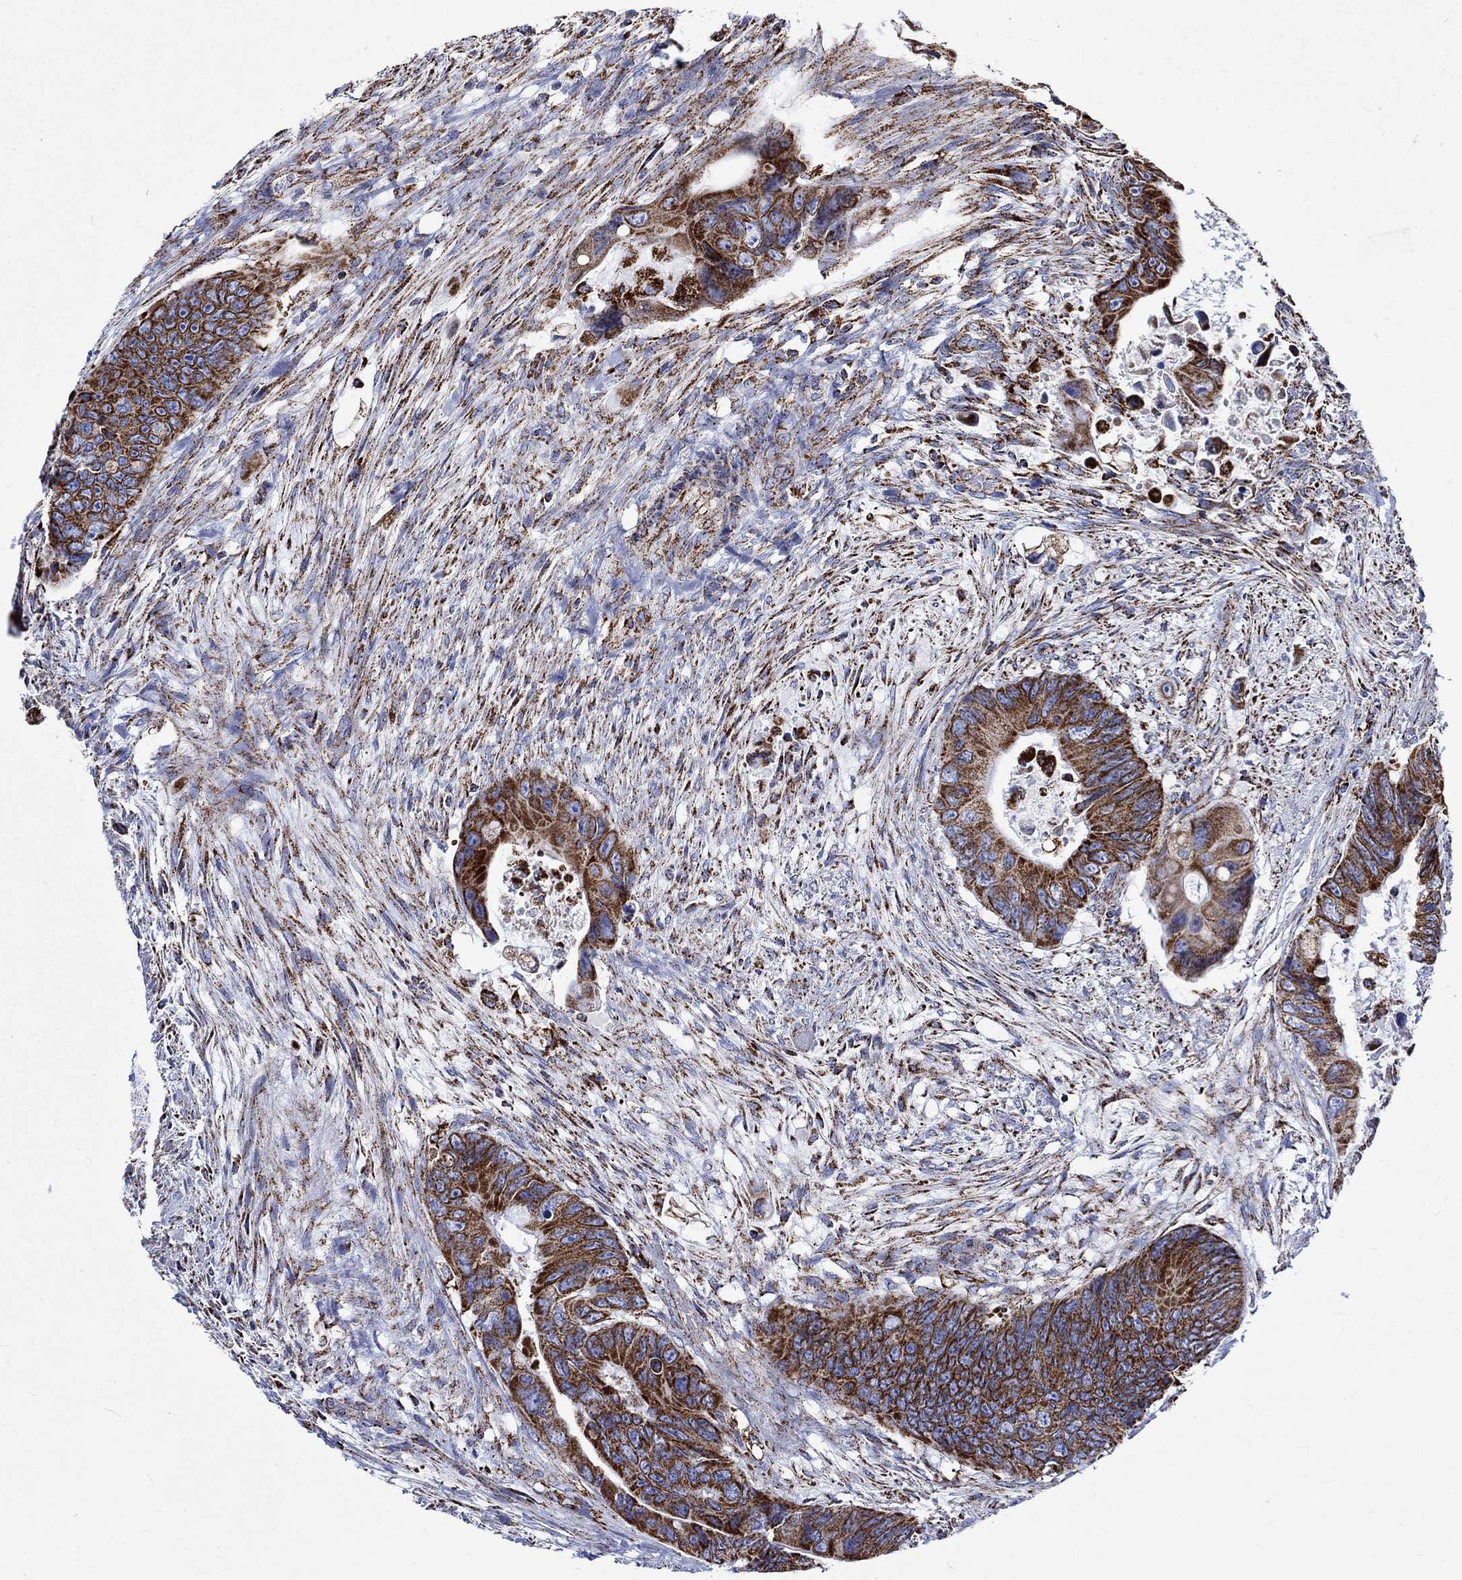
{"staining": {"intensity": "strong", "quantity": ">75%", "location": "cytoplasmic/membranous"}, "tissue": "colorectal cancer", "cell_type": "Tumor cells", "image_type": "cancer", "snomed": [{"axis": "morphology", "description": "Adenocarcinoma, NOS"}, {"axis": "topography", "description": "Rectum"}], "caption": "Immunohistochemistry (IHC) histopathology image of human colorectal cancer (adenocarcinoma) stained for a protein (brown), which displays high levels of strong cytoplasmic/membranous staining in about >75% of tumor cells.", "gene": "RCE1", "patient": {"sex": "male", "age": 63}}